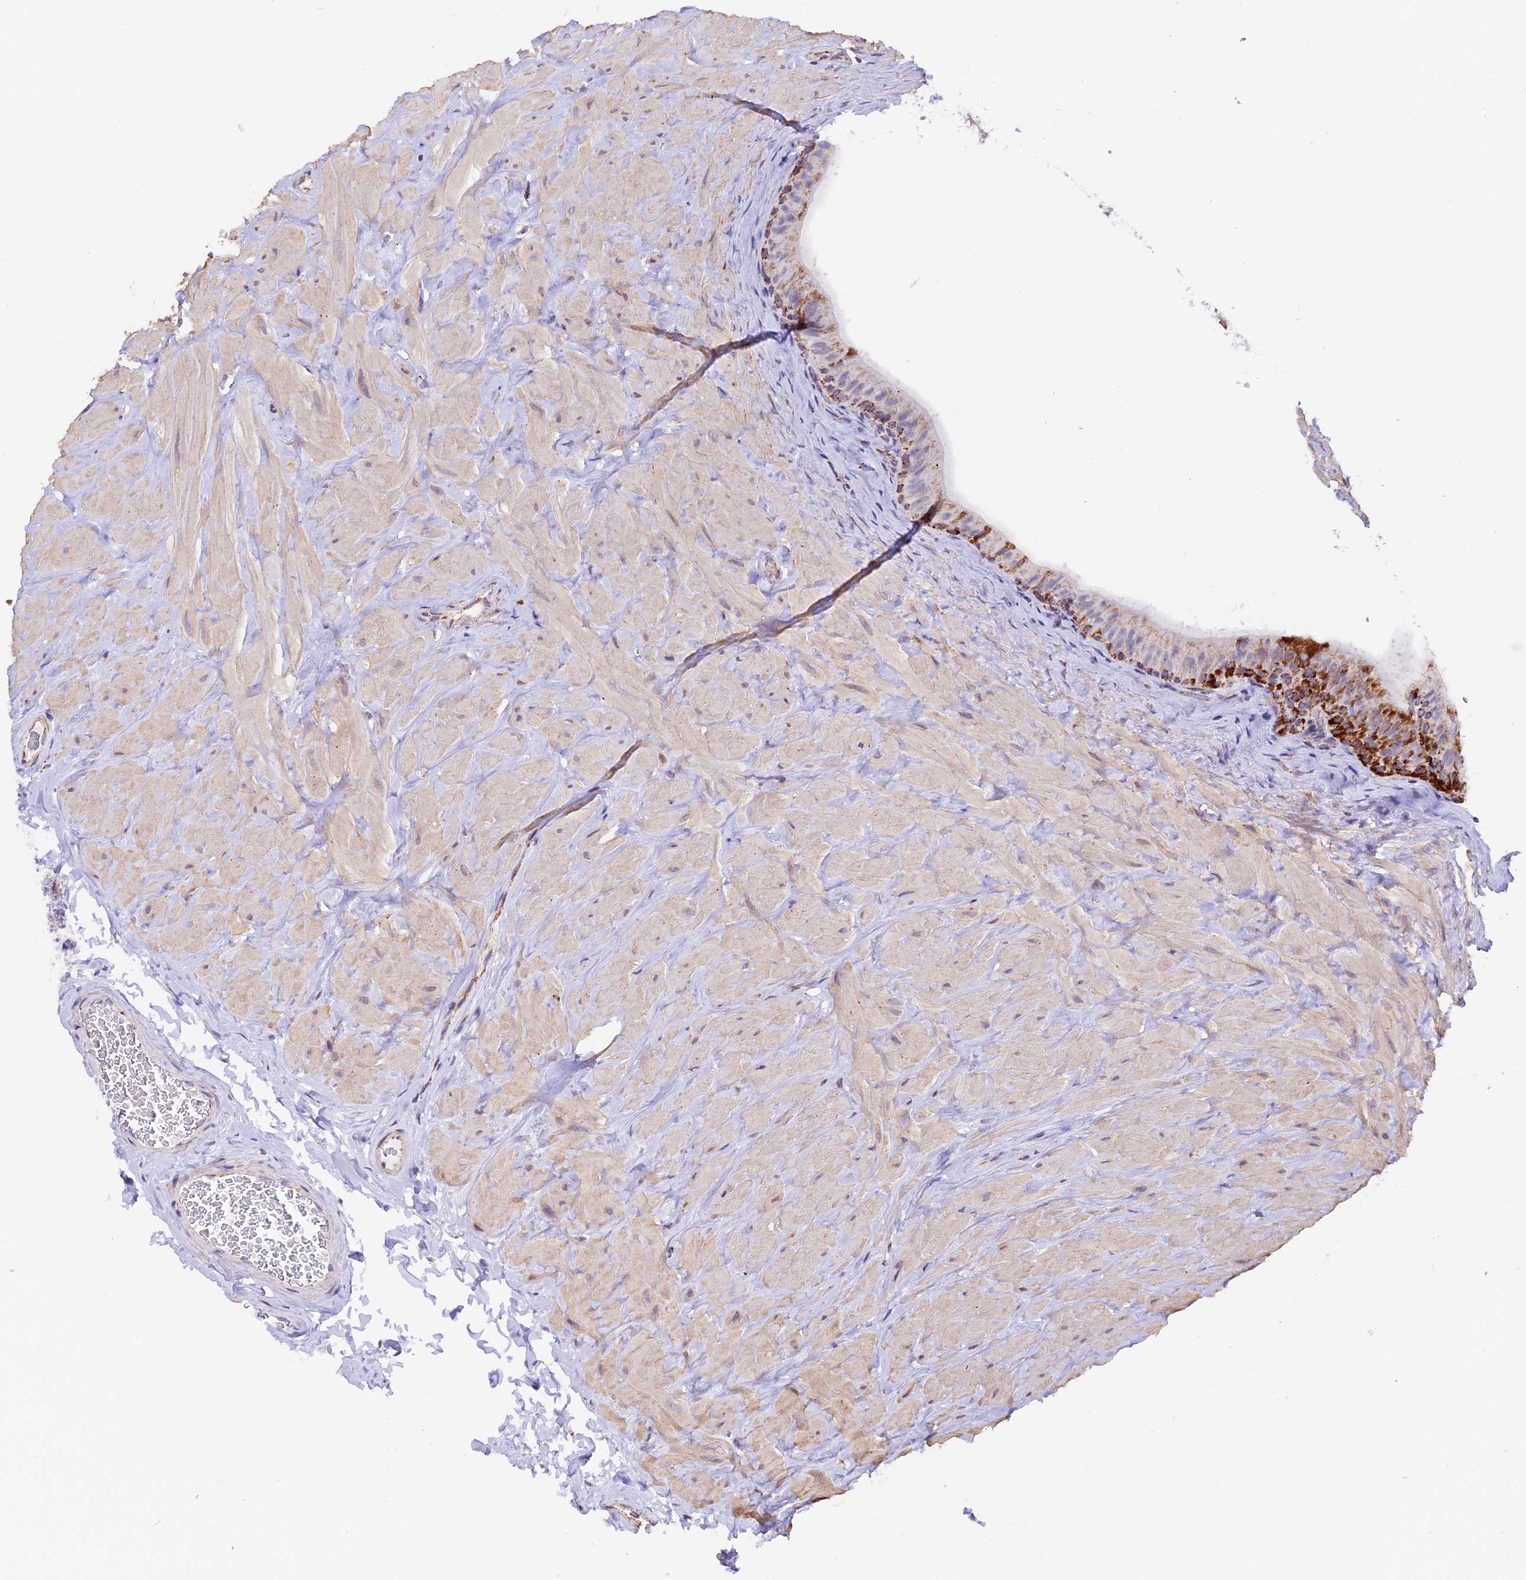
{"staining": {"intensity": "moderate", "quantity": "<25%", "location": "cytoplasmic/membranous"}, "tissue": "epididymis", "cell_type": "Glandular cells", "image_type": "normal", "snomed": [{"axis": "morphology", "description": "Normal tissue, NOS"}, {"axis": "topography", "description": "Soft tissue"}, {"axis": "topography", "description": "Vascular tissue"}, {"axis": "topography", "description": "Epididymis"}], "caption": "This is an image of immunohistochemistry staining of unremarkable epididymis, which shows moderate expression in the cytoplasmic/membranous of glandular cells.", "gene": "TFAM", "patient": {"sex": "male", "age": 49}}